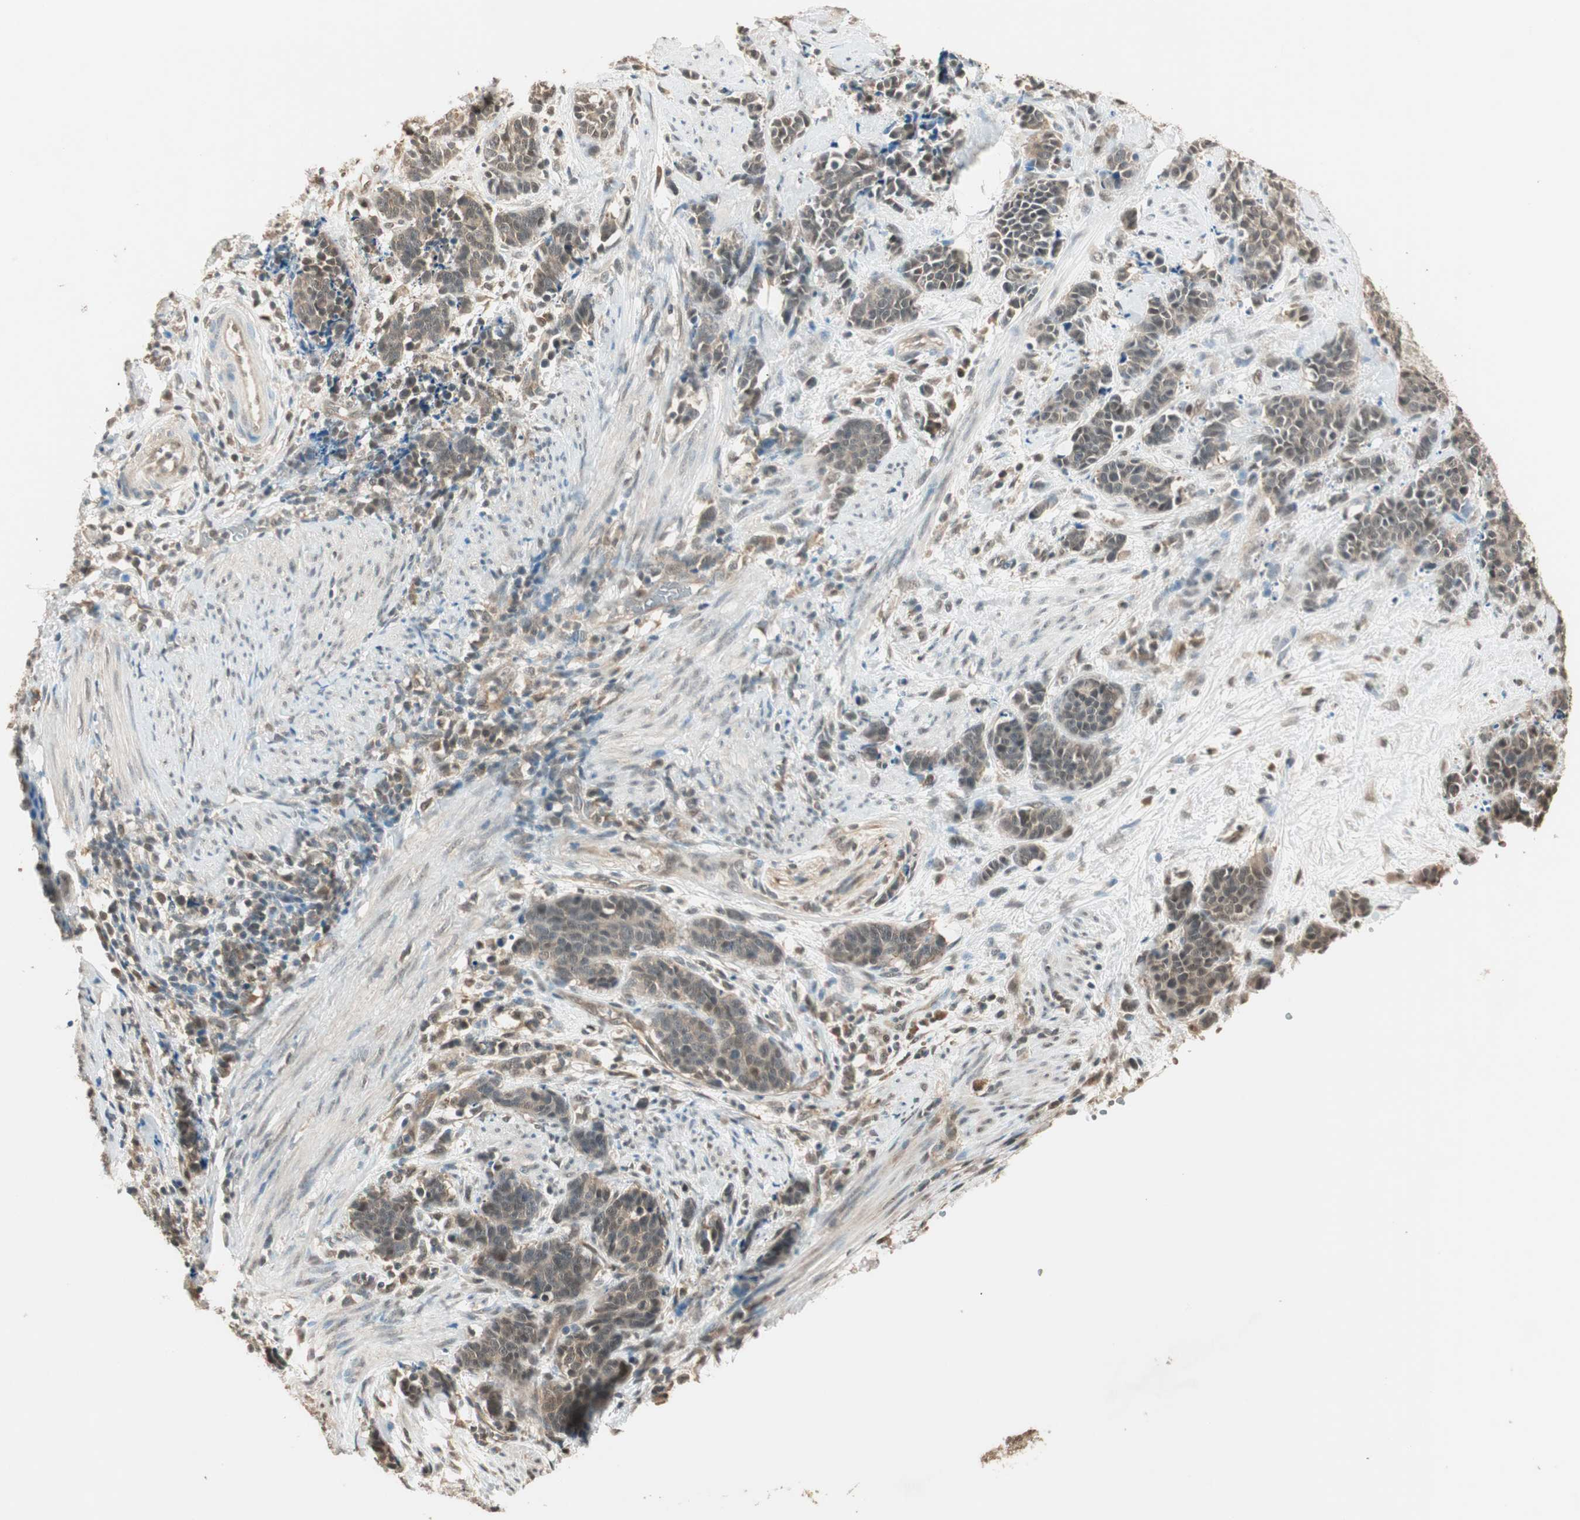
{"staining": {"intensity": "weak", "quantity": "25%-75%", "location": "cytoplasmic/membranous"}, "tissue": "cervical cancer", "cell_type": "Tumor cells", "image_type": "cancer", "snomed": [{"axis": "morphology", "description": "Squamous cell carcinoma, NOS"}, {"axis": "topography", "description": "Cervix"}], "caption": "The immunohistochemical stain labels weak cytoplasmic/membranous staining in tumor cells of cervical cancer (squamous cell carcinoma) tissue.", "gene": "USP5", "patient": {"sex": "female", "age": 35}}